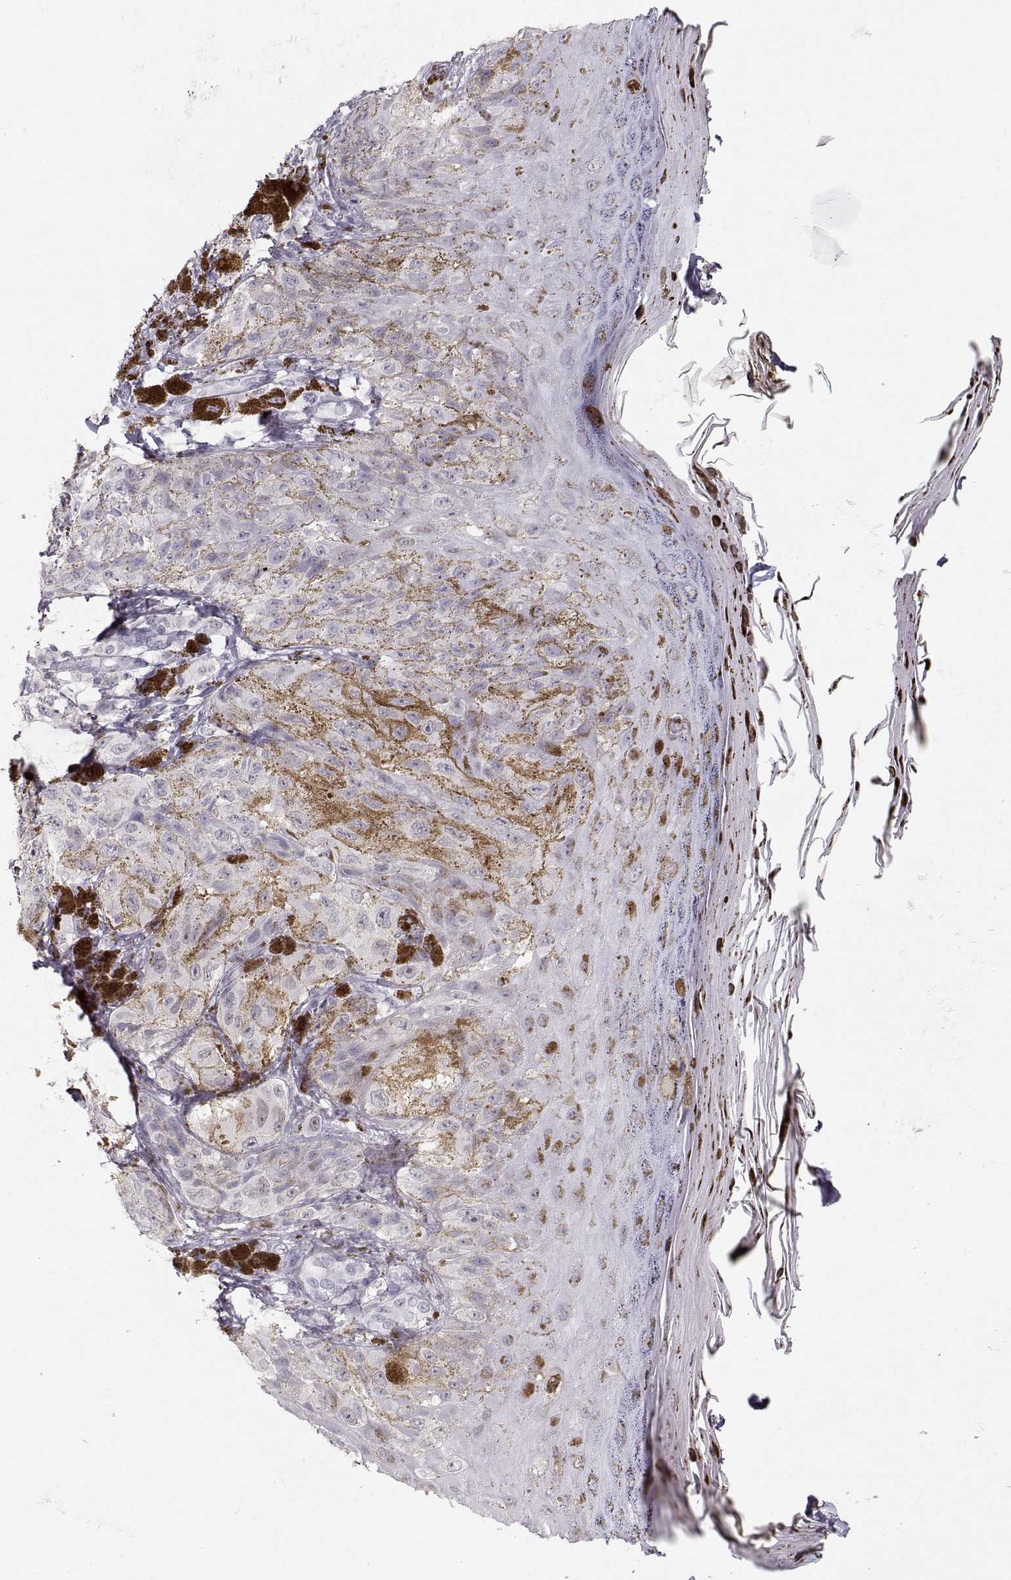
{"staining": {"intensity": "negative", "quantity": "none", "location": "none"}, "tissue": "melanoma", "cell_type": "Tumor cells", "image_type": "cancer", "snomed": [{"axis": "morphology", "description": "Malignant melanoma, NOS"}, {"axis": "topography", "description": "Skin"}], "caption": "A high-resolution photomicrograph shows IHC staining of malignant melanoma, which demonstrates no significant staining in tumor cells.", "gene": "TEPP", "patient": {"sex": "male", "age": 36}}